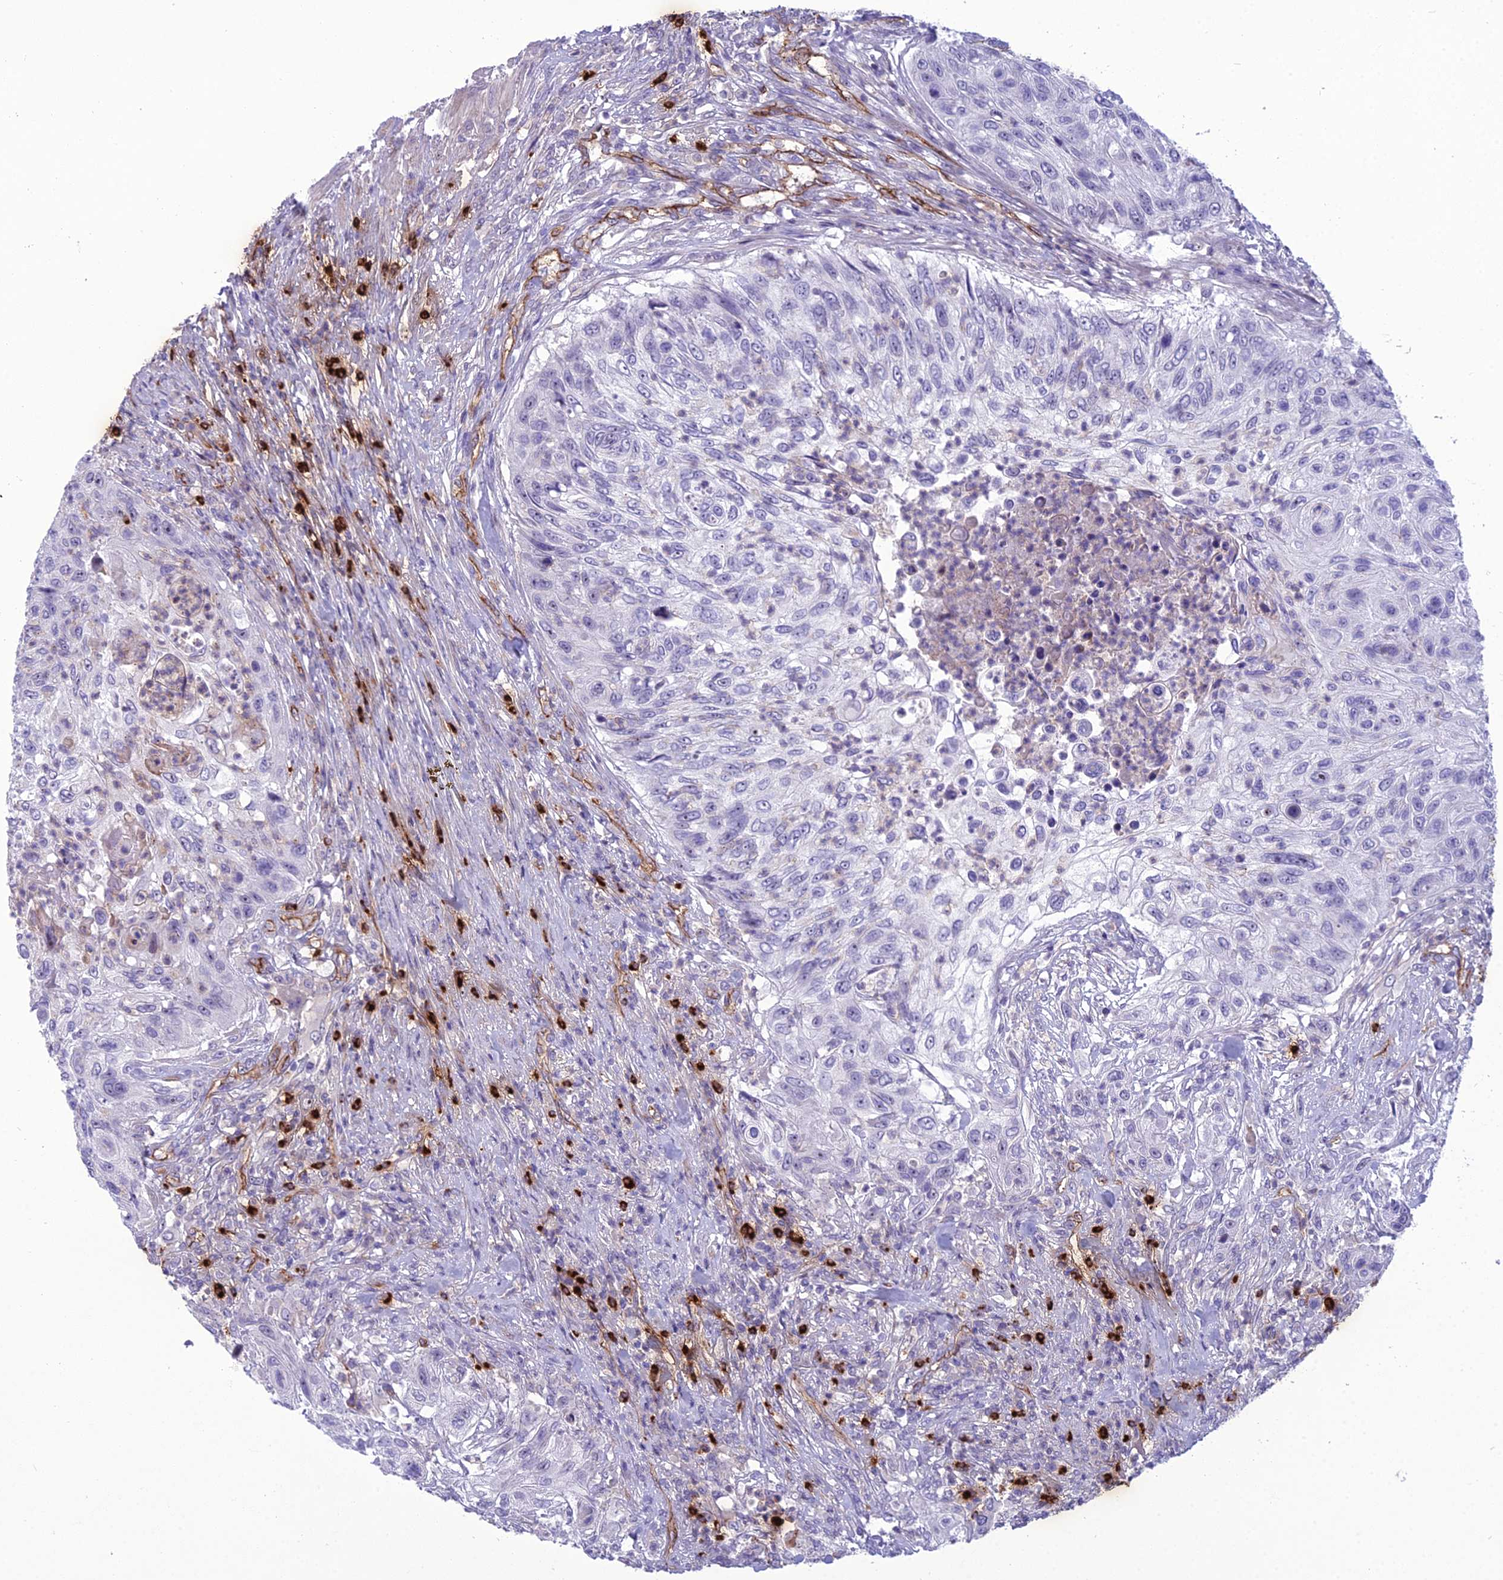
{"staining": {"intensity": "negative", "quantity": "none", "location": "none"}, "tissue": "urothelial cancer", "cell_type": "Tumor cells", "image_type": "cancer", "snomed": [{"axis": "morphology", "description": "Urothelial carcinoma, High grade"}, {"axis": "topography", "description": "Urinary bladder"}], "caption": "Immunohistochemistry (IHC) of urothelial cancer shows no staining in tumor cells.", "gene": "BBS7", "patient": {"sex": "female", "age": 60}}